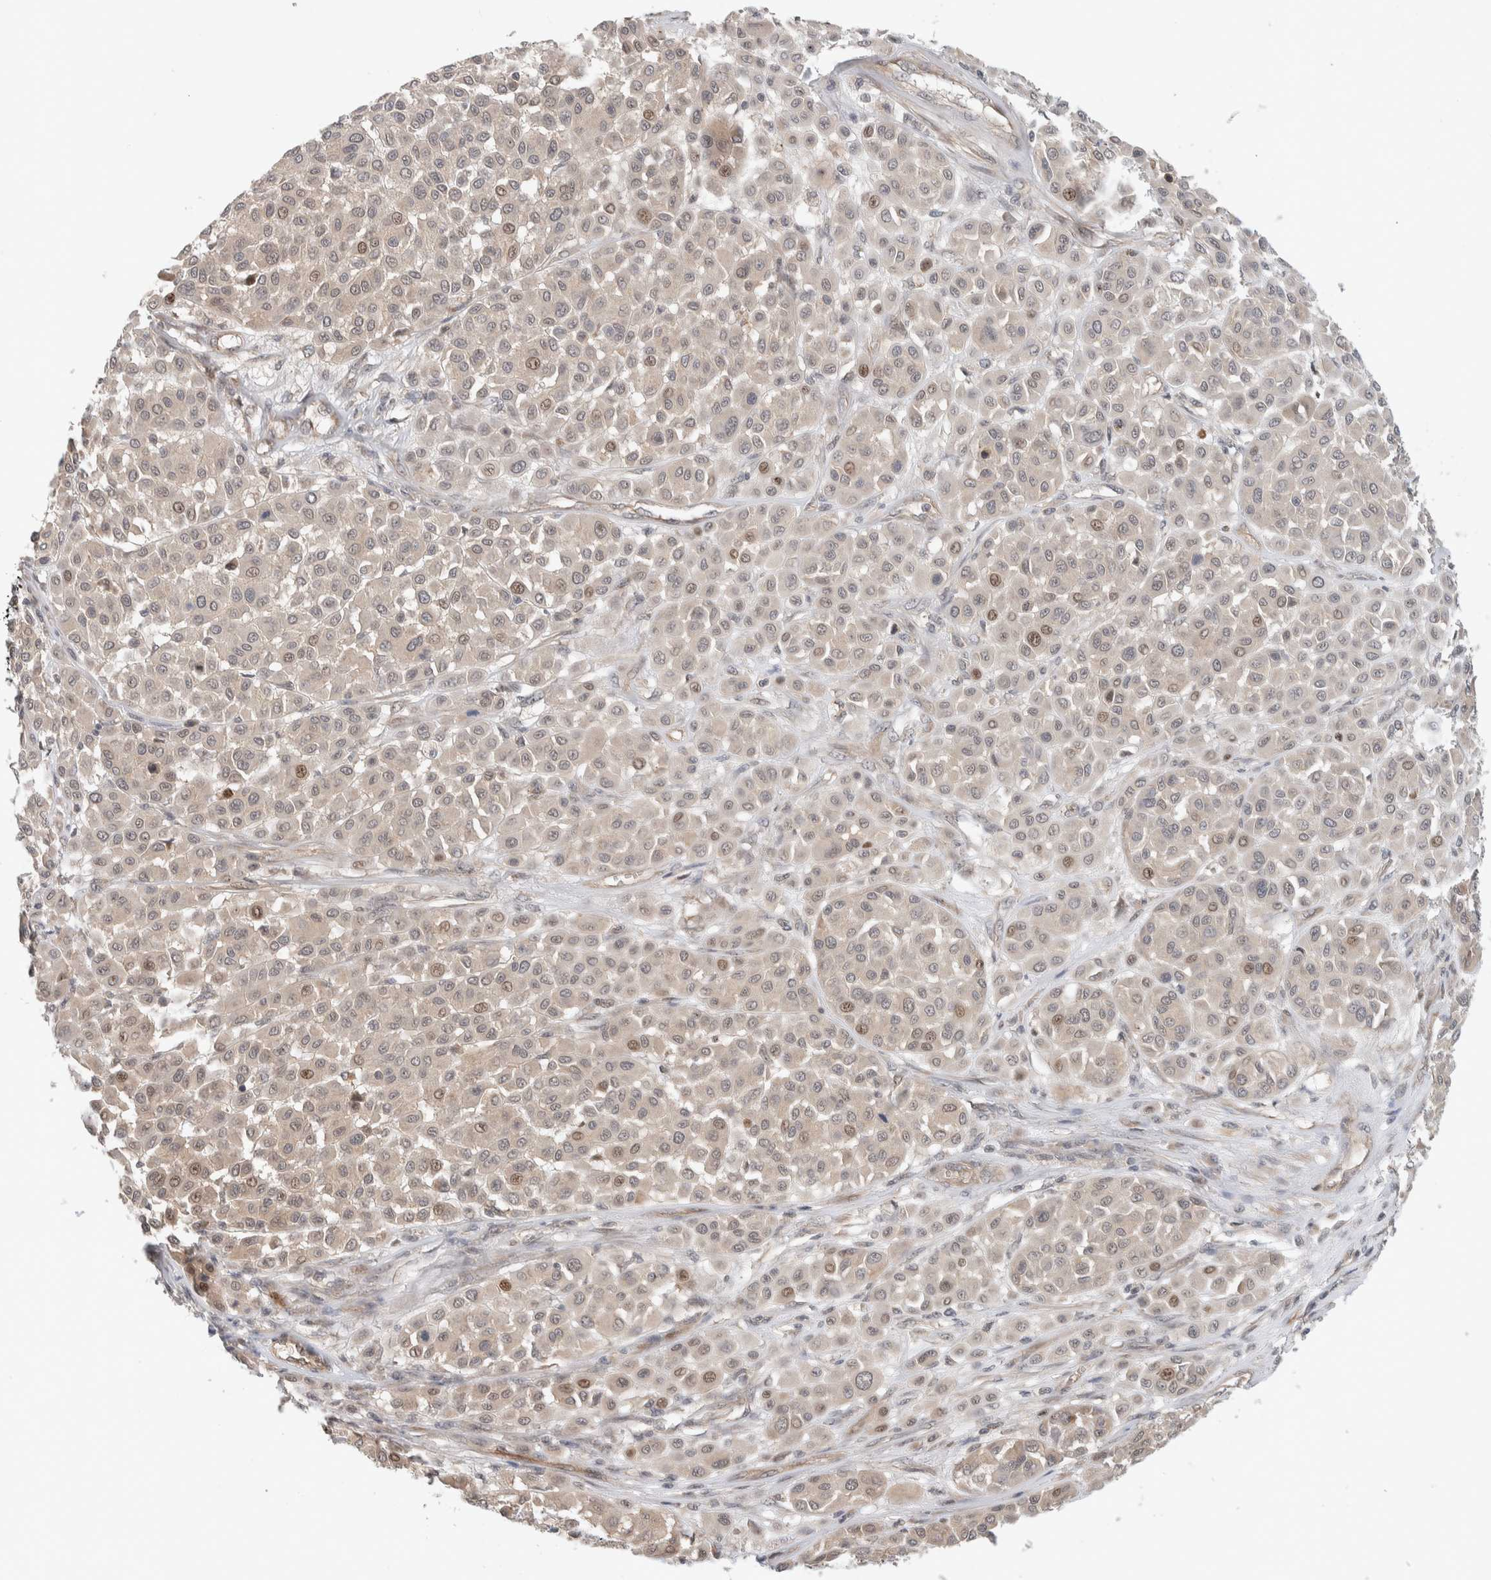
{"staining": {"intensity": "moderate", "quantity": "<25%", "location": "nuclear"}, "tissue": "melanoma", "cell_type": "Tumor cells", "image_type": "cancer", "snomed": [{"axis": "morphology", "description": "Malignant melanoma, Metastatic site"}, {"axis": "topography", "description": "Soft tissue"}], "caption": "Malignant melanoma (metastatic site) stained for a protein reveals moderate nuclear positivity in tumor cells.", "gene": "DEPTOR", "patient": {"sex": "male", "age": 41}}